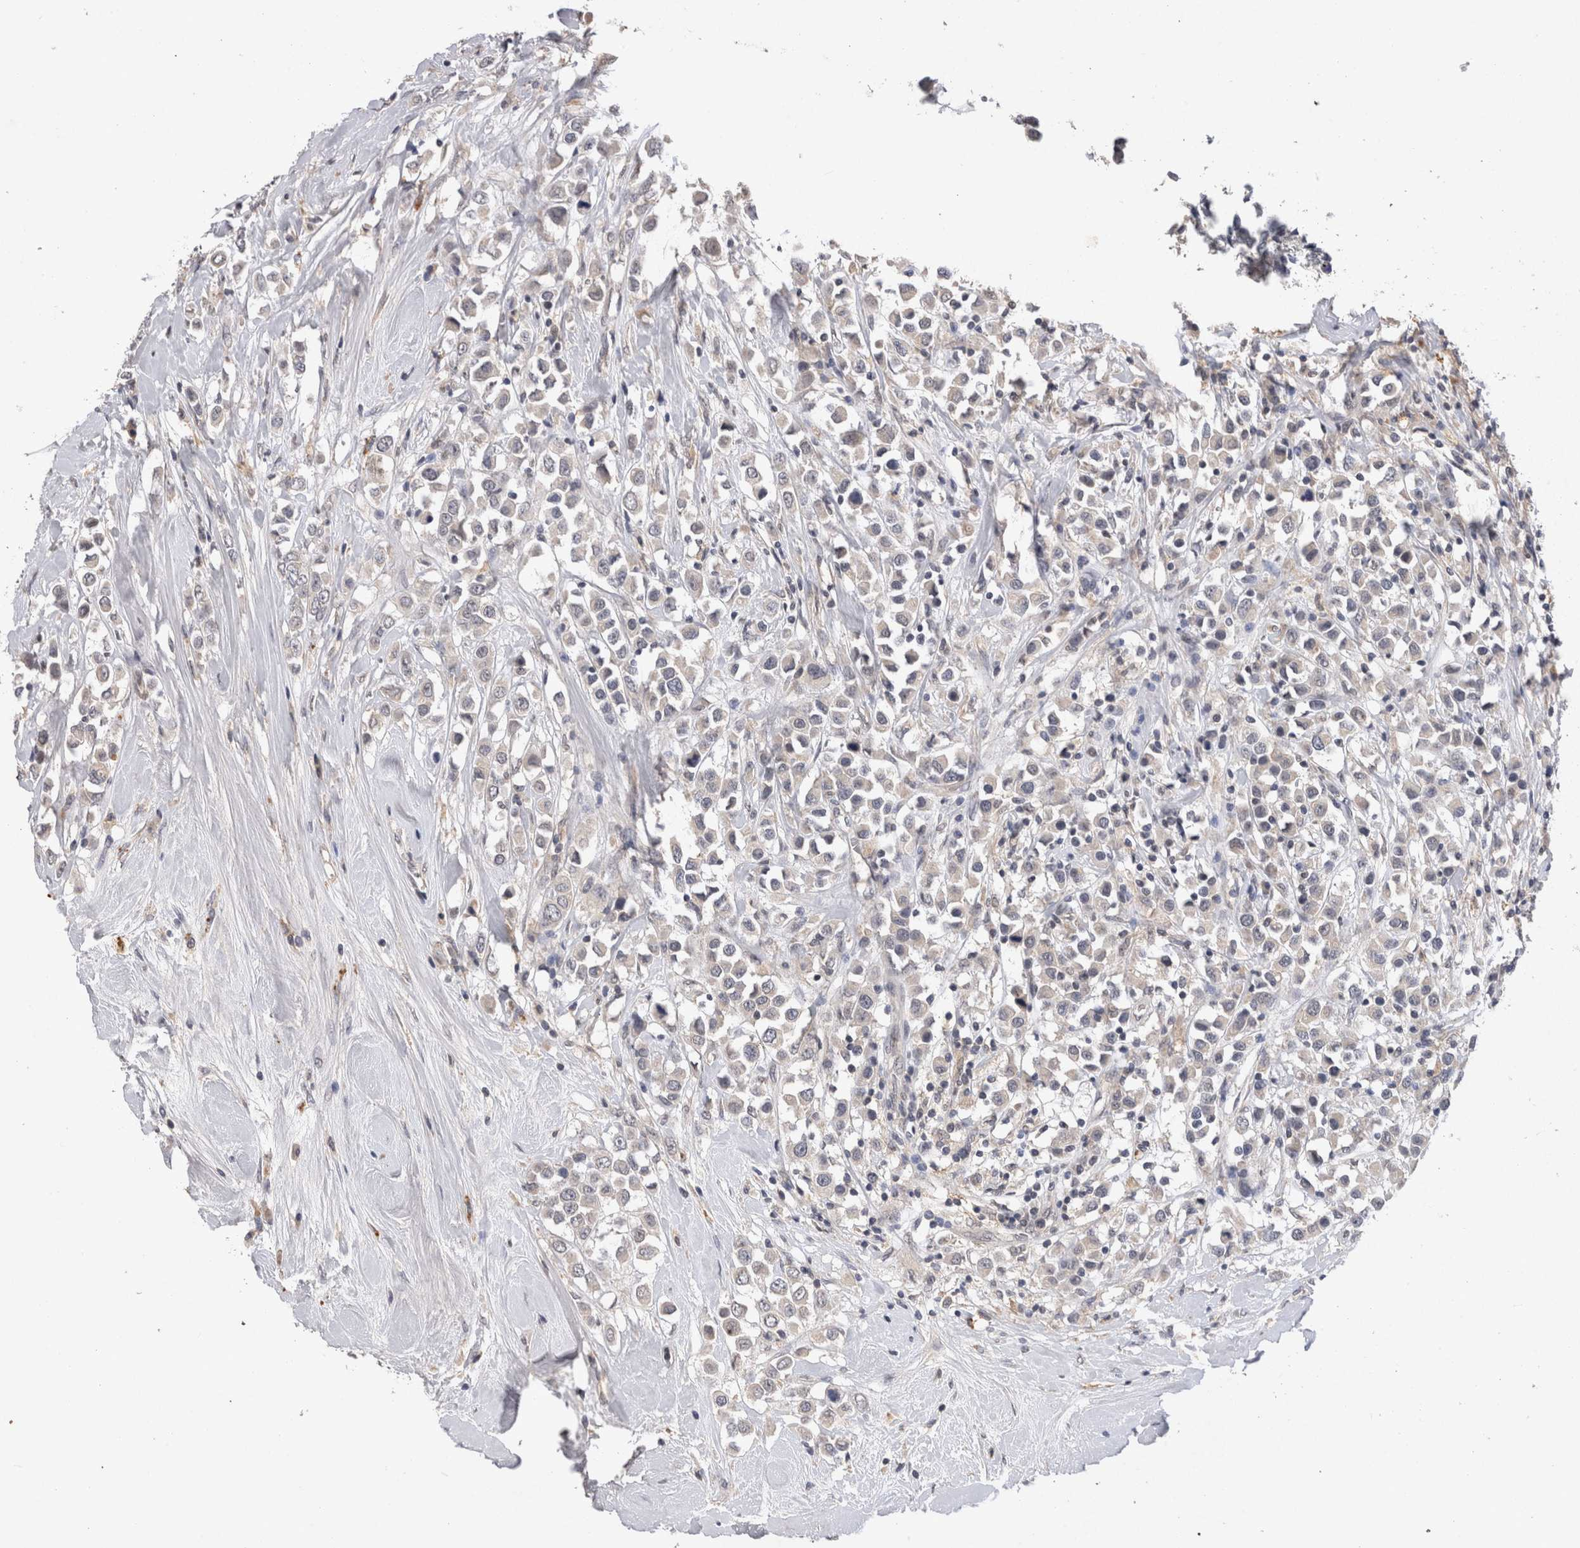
{"staining": {"intensity": "weak", "quantity": "25%-75%", "location": "cytoplasmic/membranous"}, "tissue": "breast cancer", "cell_type": "Tumor cells", "image_type": "cancer", "snomed": [{"axis": "morphology", "description": "Duct carcinoma"}, {"axis": "topography", "description": "Breast"}], "caption": "Protein staining displays weak cytoplasmic/membranous positivity in about 25%-75% of tumor cells in breast intraductal carcinoma. The protein is stained brown, and the nuclei are stained in blue (DAB (3,3'-diaminobenzidine) IHC with brightfield microscopy, high magnification).", "gene": "RASSF3", "patient": {"sex": "female", "age": 61}}